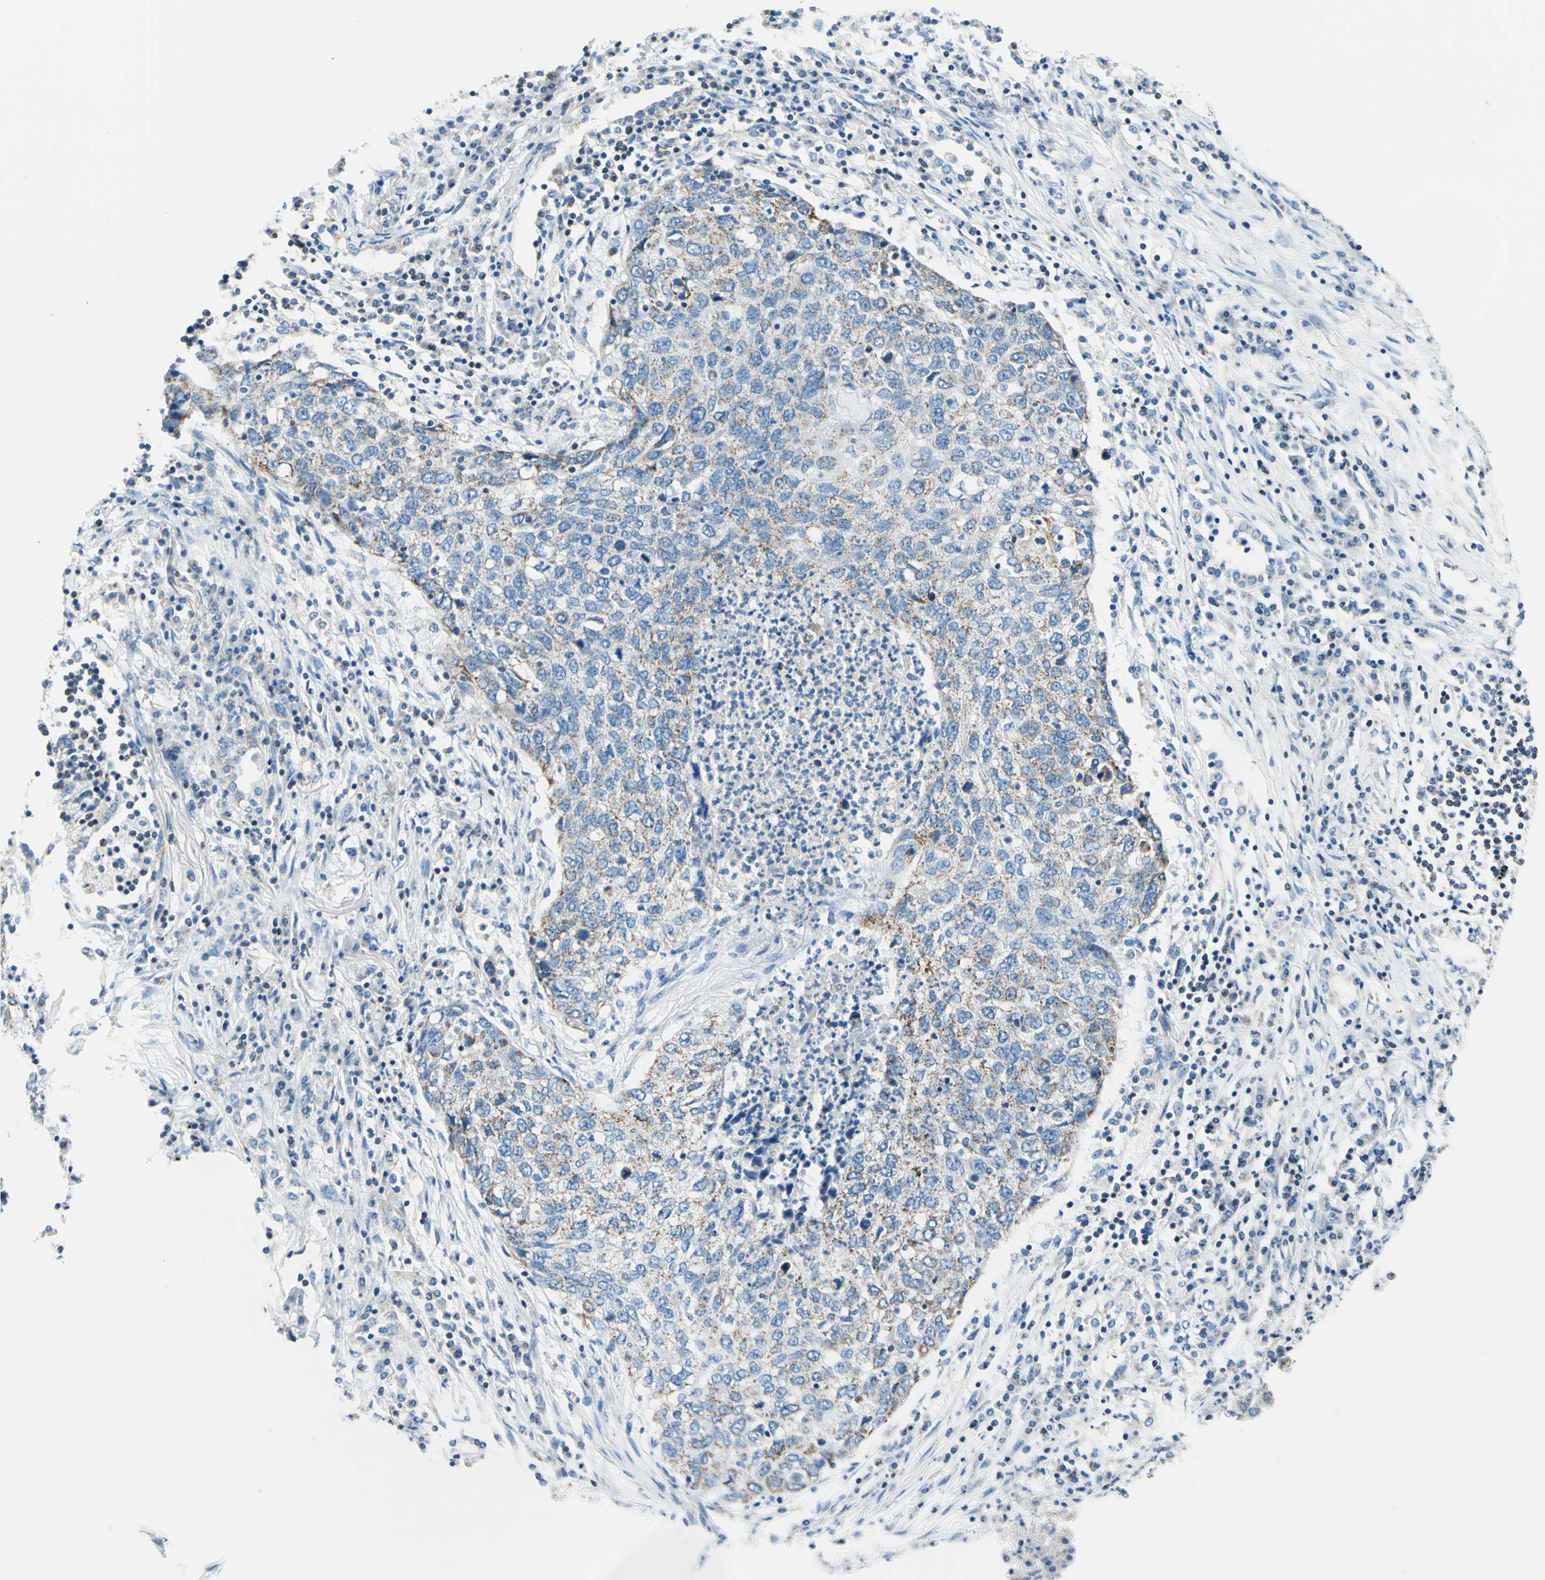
{"staining": {"intensity": "weak", "quantity": "25%-75%", "location": "cytoplasmic/membranous"}, "tissue": "lung cancer", "cell_type": "Tumor cells", "image_type": "cancer", "snomed": [{"axis": "morphology", "description": "Squamous cell carcinoma, NOS"}, {"axis": "topography", "description": "Lung"}], "caption": "Immunohistochemistry histopathology image of neoplastic tissue: human lung cancer stained using immunohistochemistry exhibits low levels of weak protein expression localized specifically in the cytoplasmic/membranous of tumor cells, appearing as a cytoplasmic/membranous brown color.", "gene": "CBX7", "patient": {"sex": "female", "age": 63}}